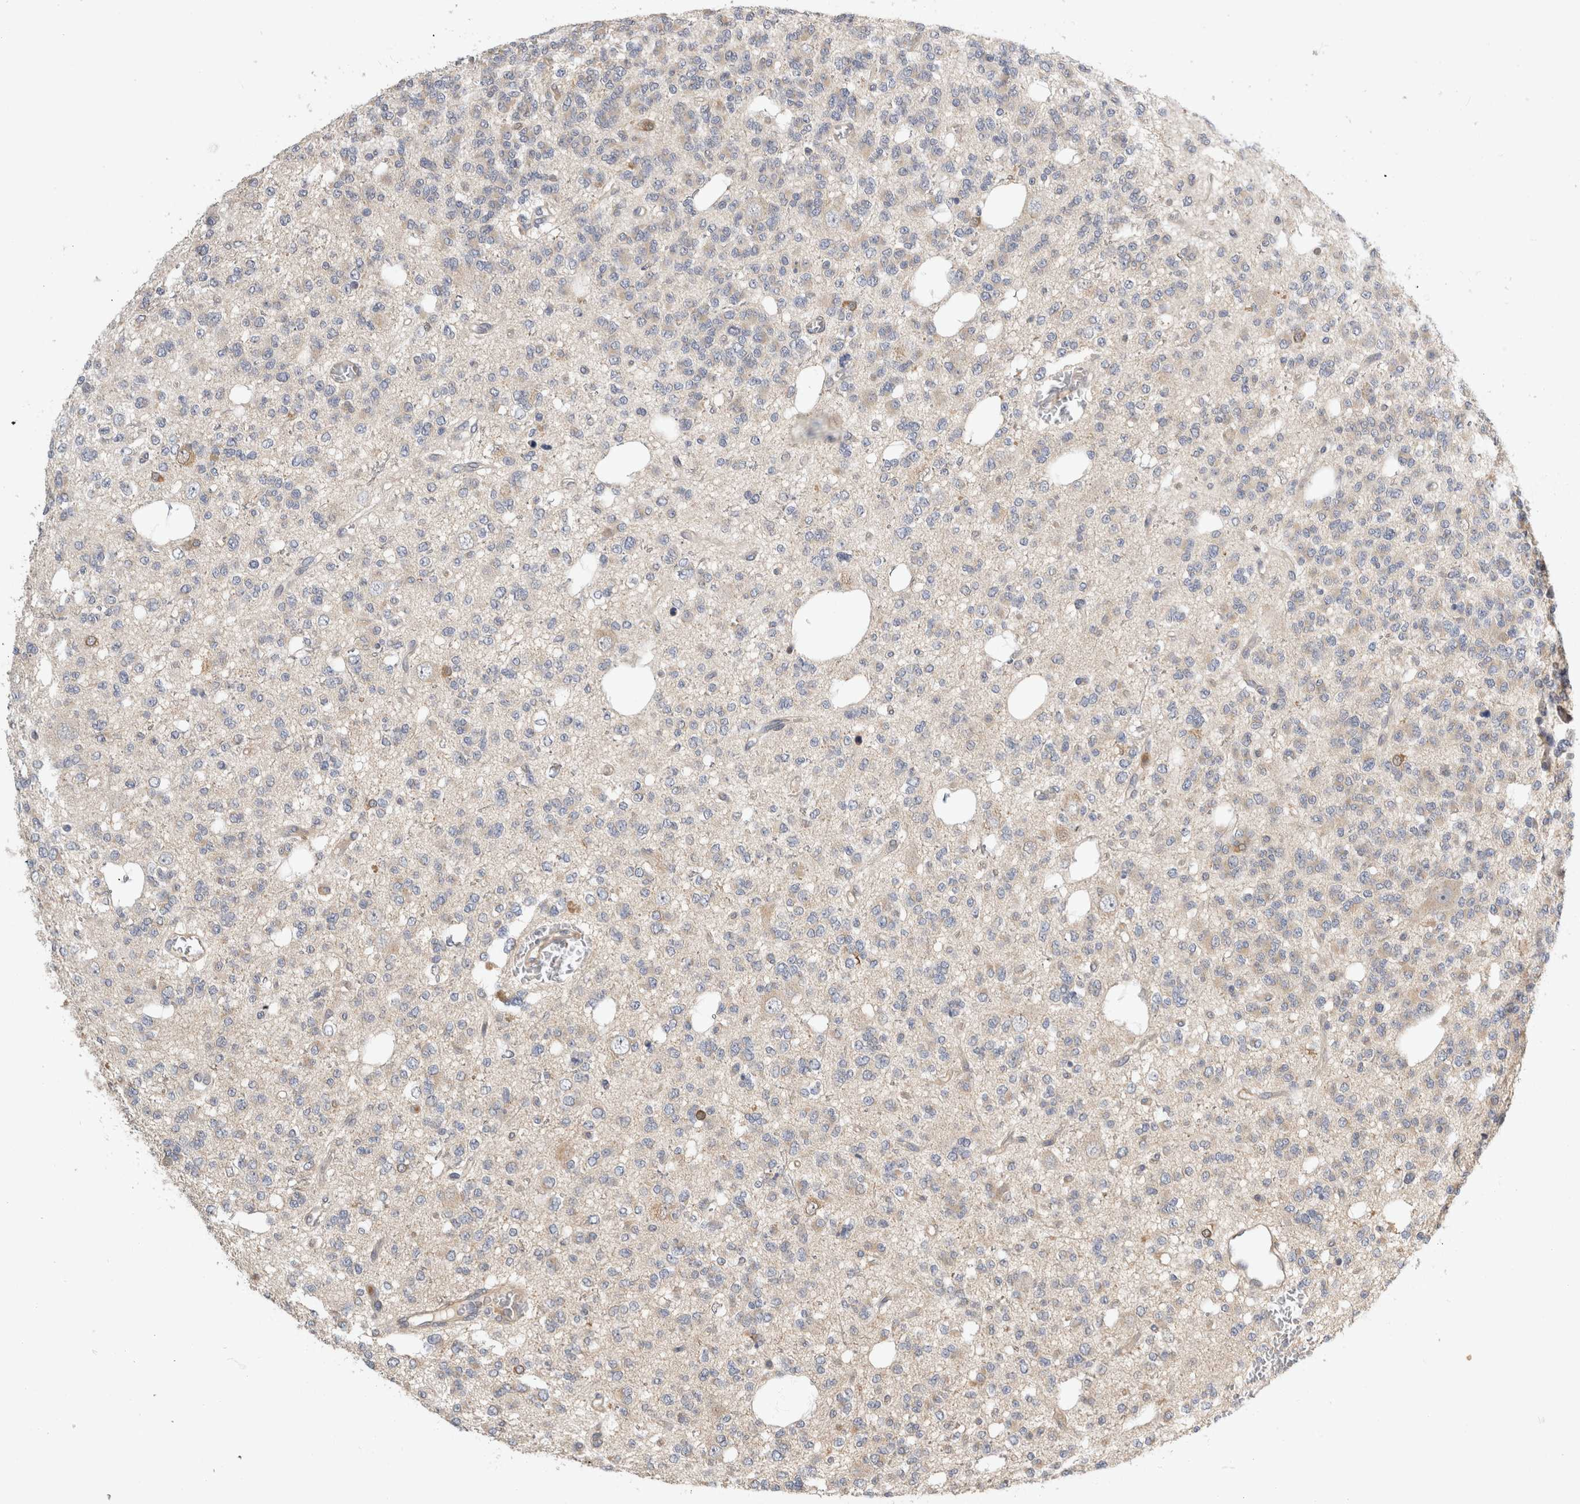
{"staining": {"intensity": "negative", "quantity": "none", "location": "none"}, "tissue": "glioma", "cell_type": "Tumor cells", "image_type": "cancer", "snomed": [{"axis": "morphology", "description": "Glioma, malignant, Low grade"}, {"axis": "topography", "description": "Brain"}], "caption": "This is an immunohistochemistry (IHC) photomicrograph of human malignant low-grade glioma. There is no expression in tumor cells.", "gene": "PGM1", "patient": {"sex": "male", "age": 38}}